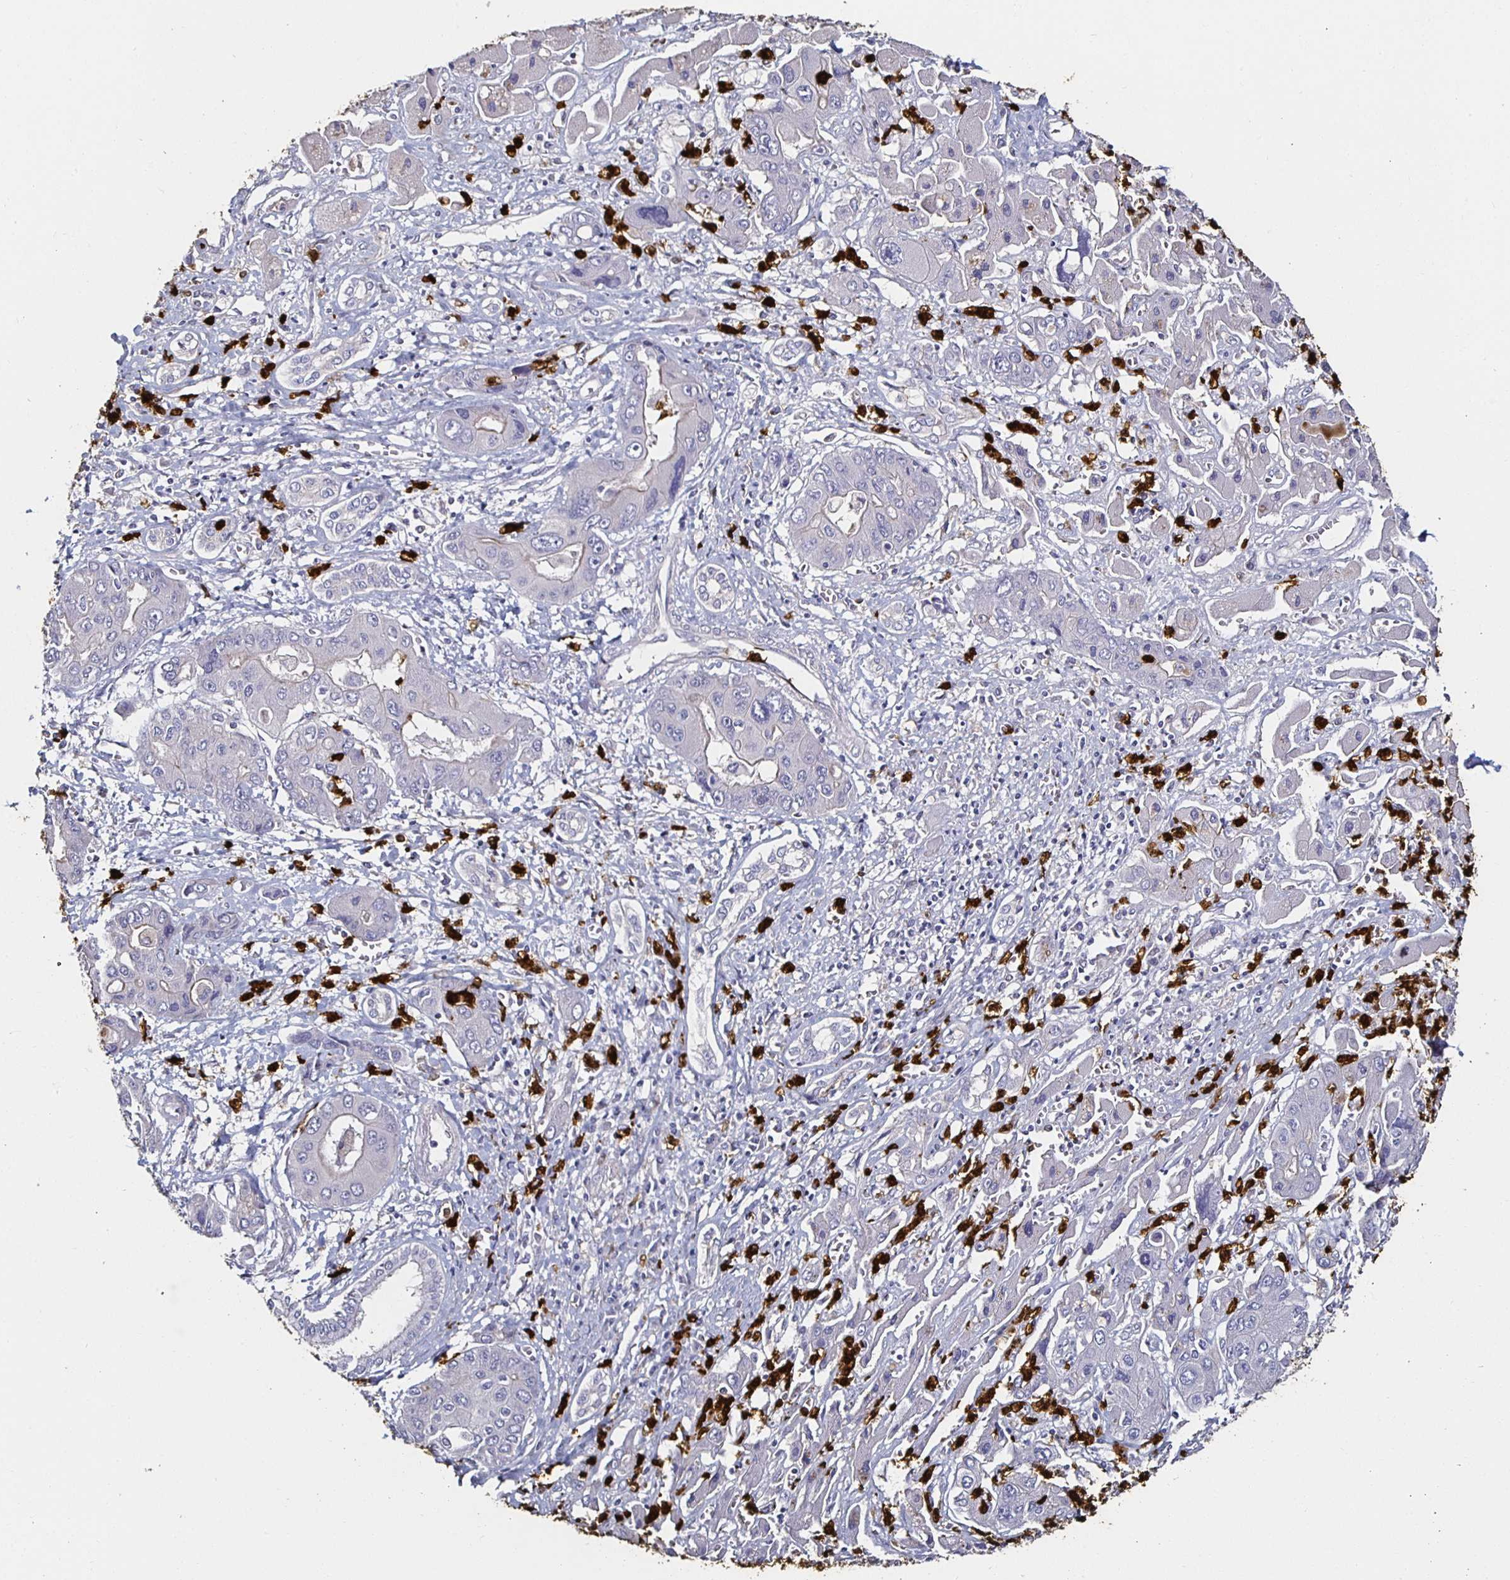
{"staining": {"intensity": "negative", "quantity": "none", "location": "none"}, "tissue": "liver cancer", "cell_type": "Tumor cells", "image_type": "cancer", "snomed": [{"axis": "morphology", "description": "Cholangiocarcinoma"}, {"axis": "topography", "description": "Liver"}], "caption": "A histopathology image of liver cancer stained for a protein reveals no brown staining in tumor cells.", "gene": "TLR4", "patient": {"sex": "male", "age": 67}}